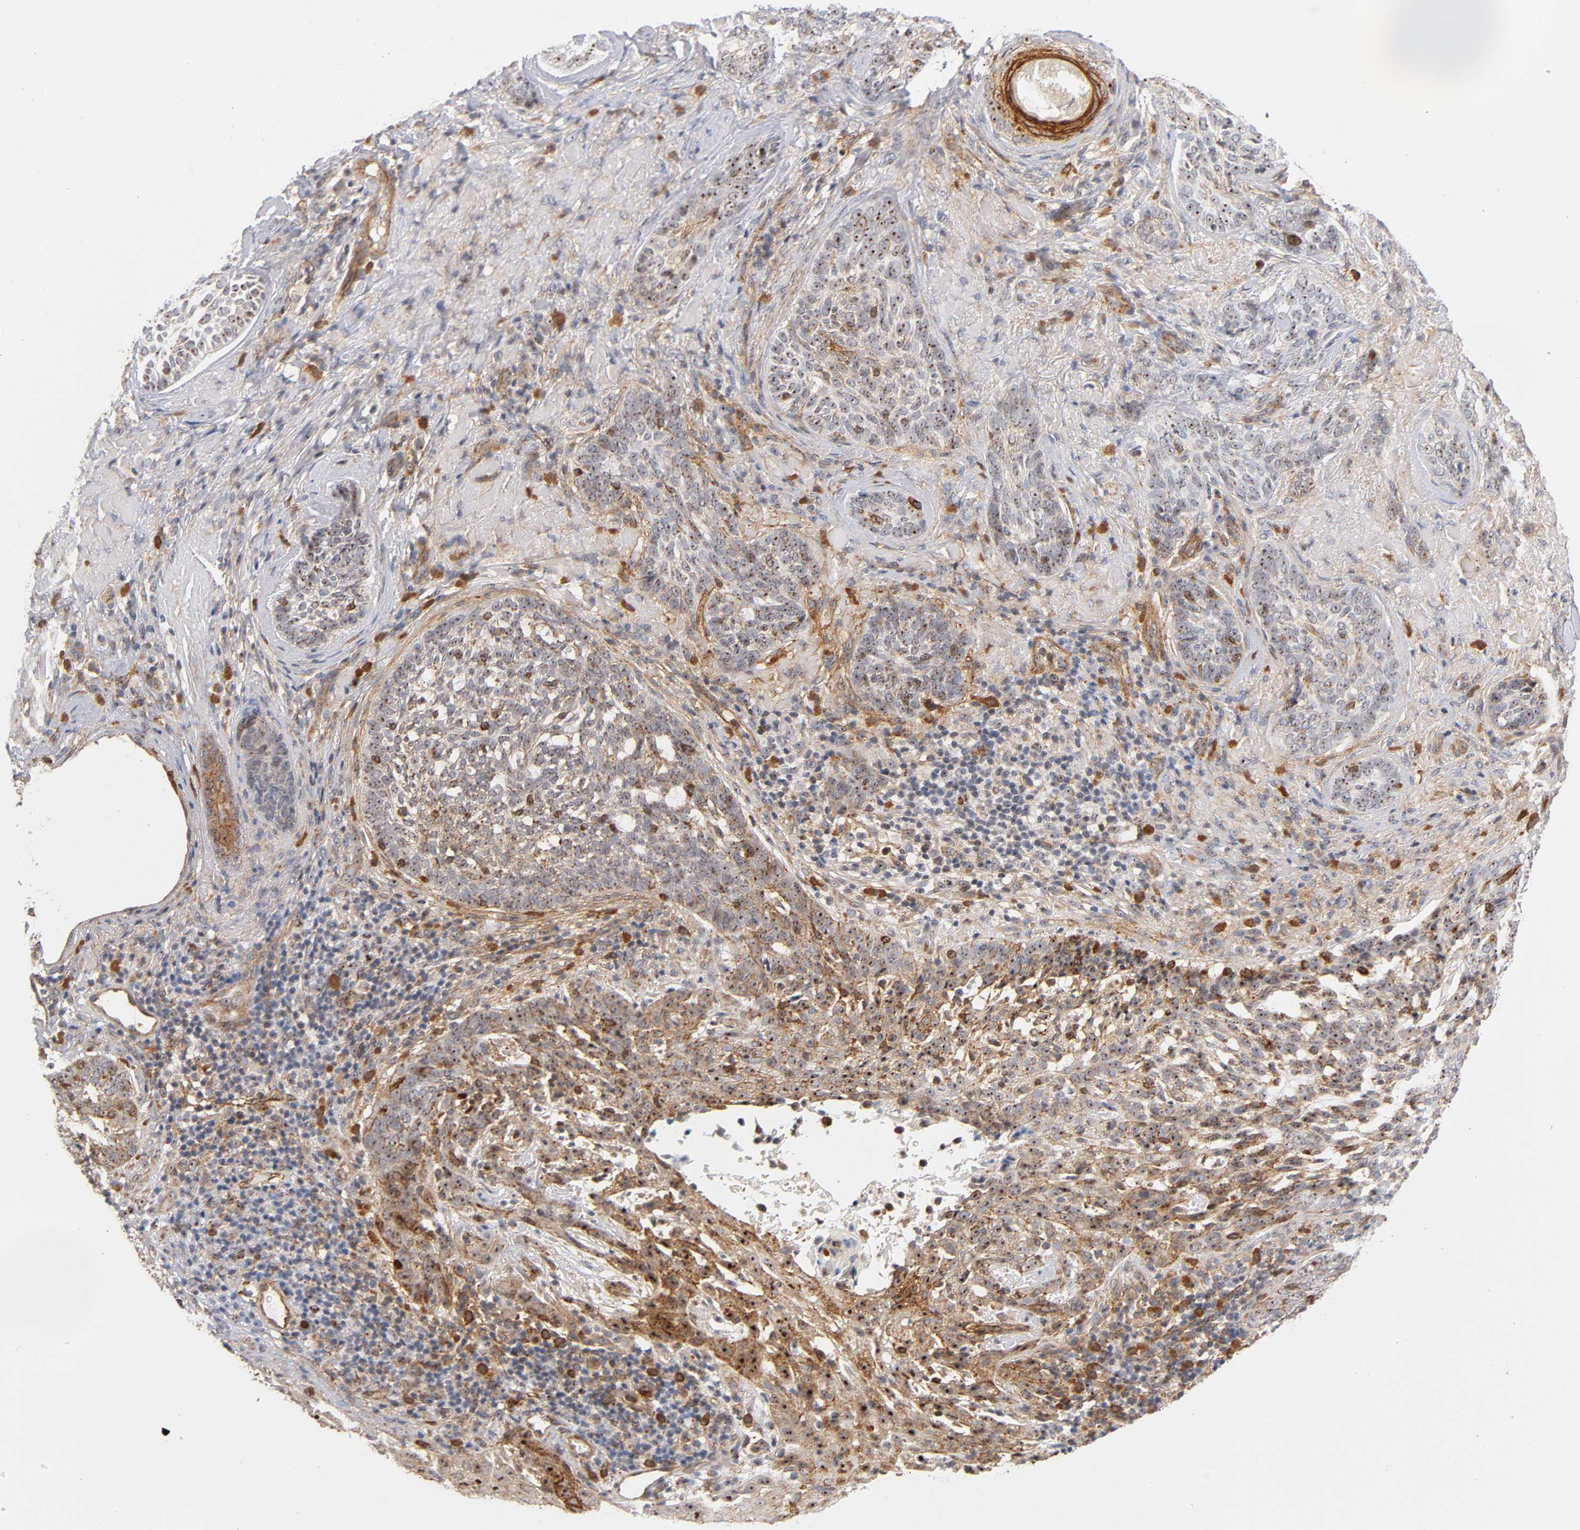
{"staining": {"intensity": "strong", "quantity": ">75%", "location": "cytoplasmic/membranous,nuclear"}, "tissue": "skin cancer", "cell_type": "Tumor cells", "image_type": "cancer", "snomed": [{"axis": "morphology", "description": "Basal cell carcinoma"}, {"axis": "topography", "description": "Skin"}], "caption": "About >75% of tumor cells in human skin basal cell carcinoma reveal strong cytoplasmic/membranous and nuclear protein expression as visualized by brown immunohistochemical staining.", "gene": "PLD1", "patient": {"sex": "male", "age": 91}}